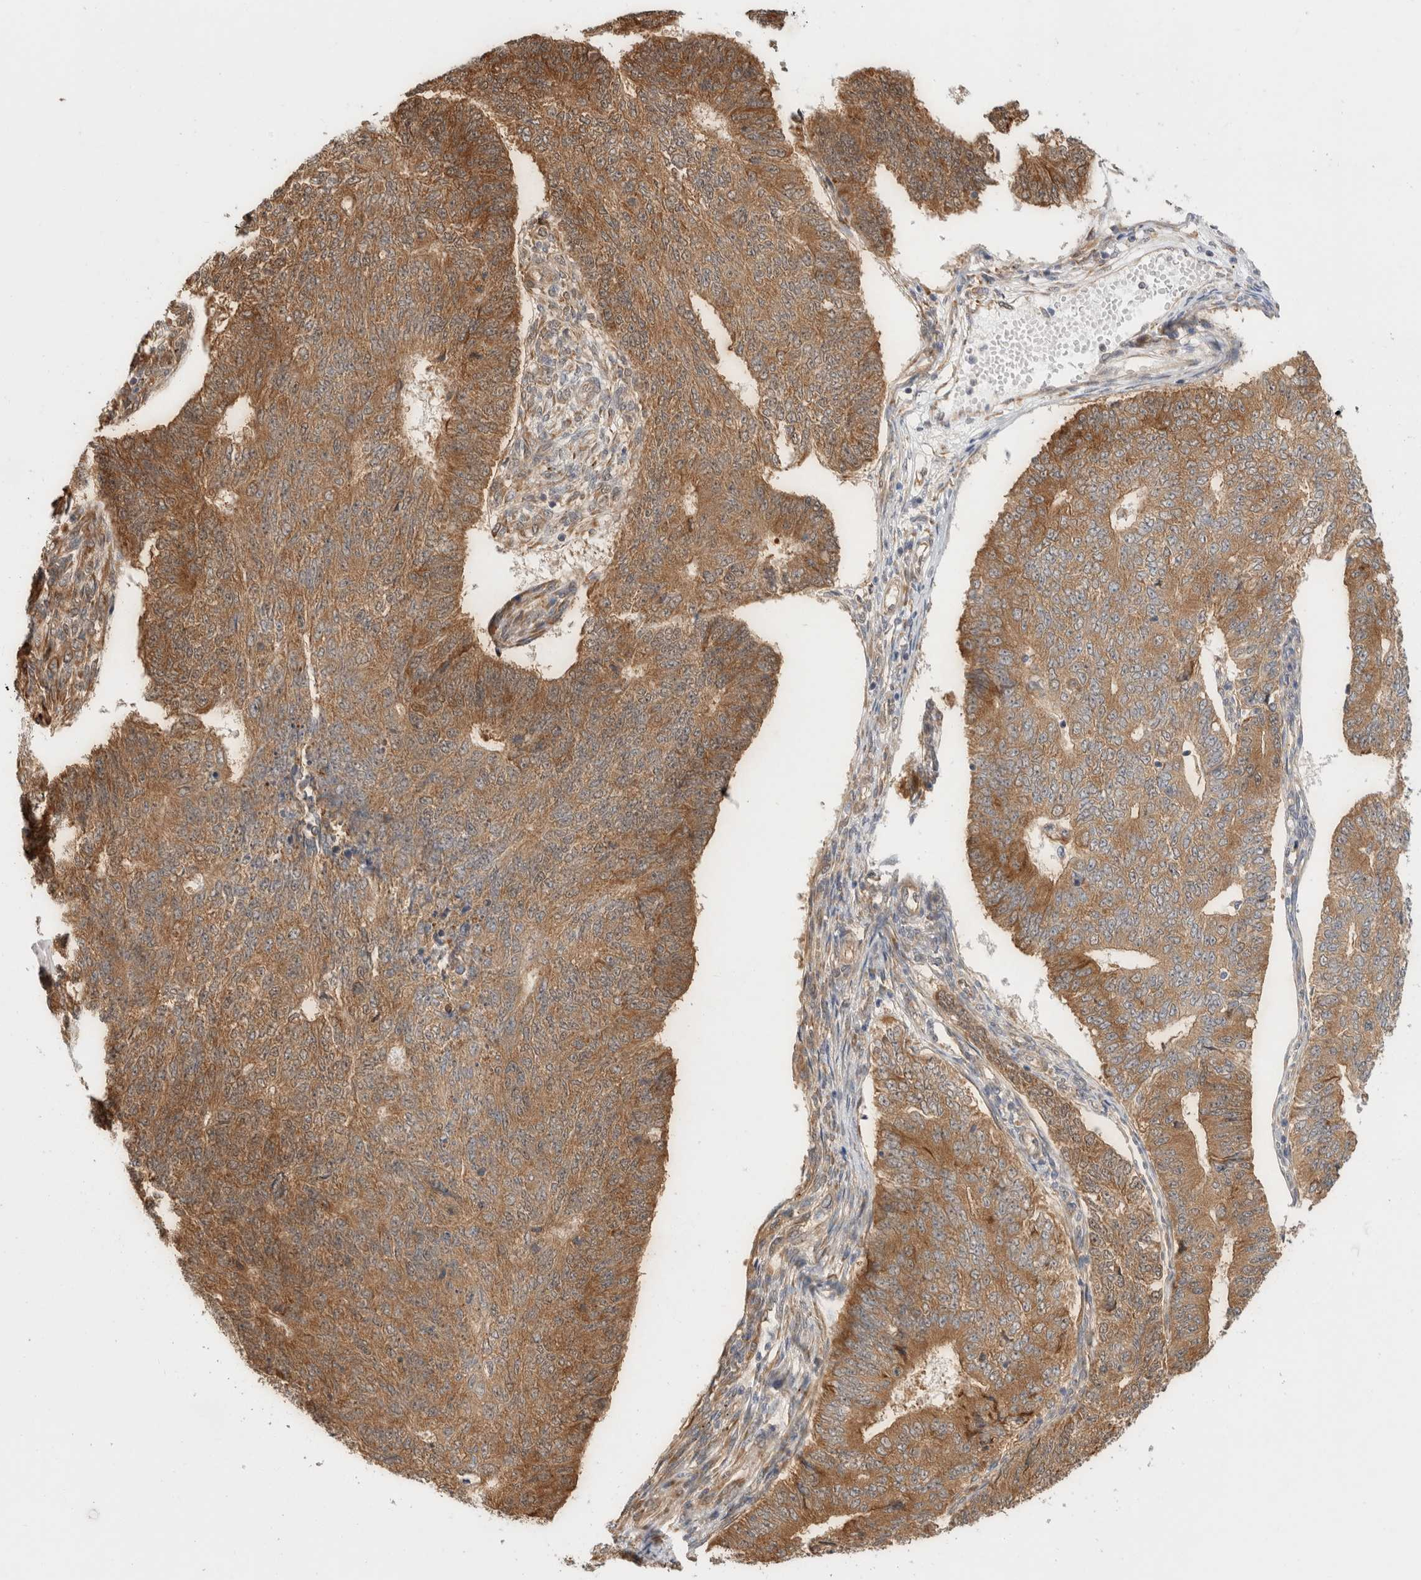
{"staining": {"intensity": "moderate", "quantity": ">75%", "location": "cytoplasmic/membranous"}, "tissue": "endometrial cancer", "cell_type": "Tumor cells", "image_type": "cancer", "snomed": [{"axis": "morphology", "description": "Adenocarcinoma, NOS"}, {"axis": "topography", "description": "Endometrium"}], "caption": "Immunohistochemical staining of human endometrial adenocarcinoma shows medium levels of moderate cytoplasmic/membranous positivity in approximately >75% of tumor cells. (DAB IHC with brightfield microscopy, high magnification).", "gene": "ACTL9", "patient": {"sex": "female", "age": 32}}